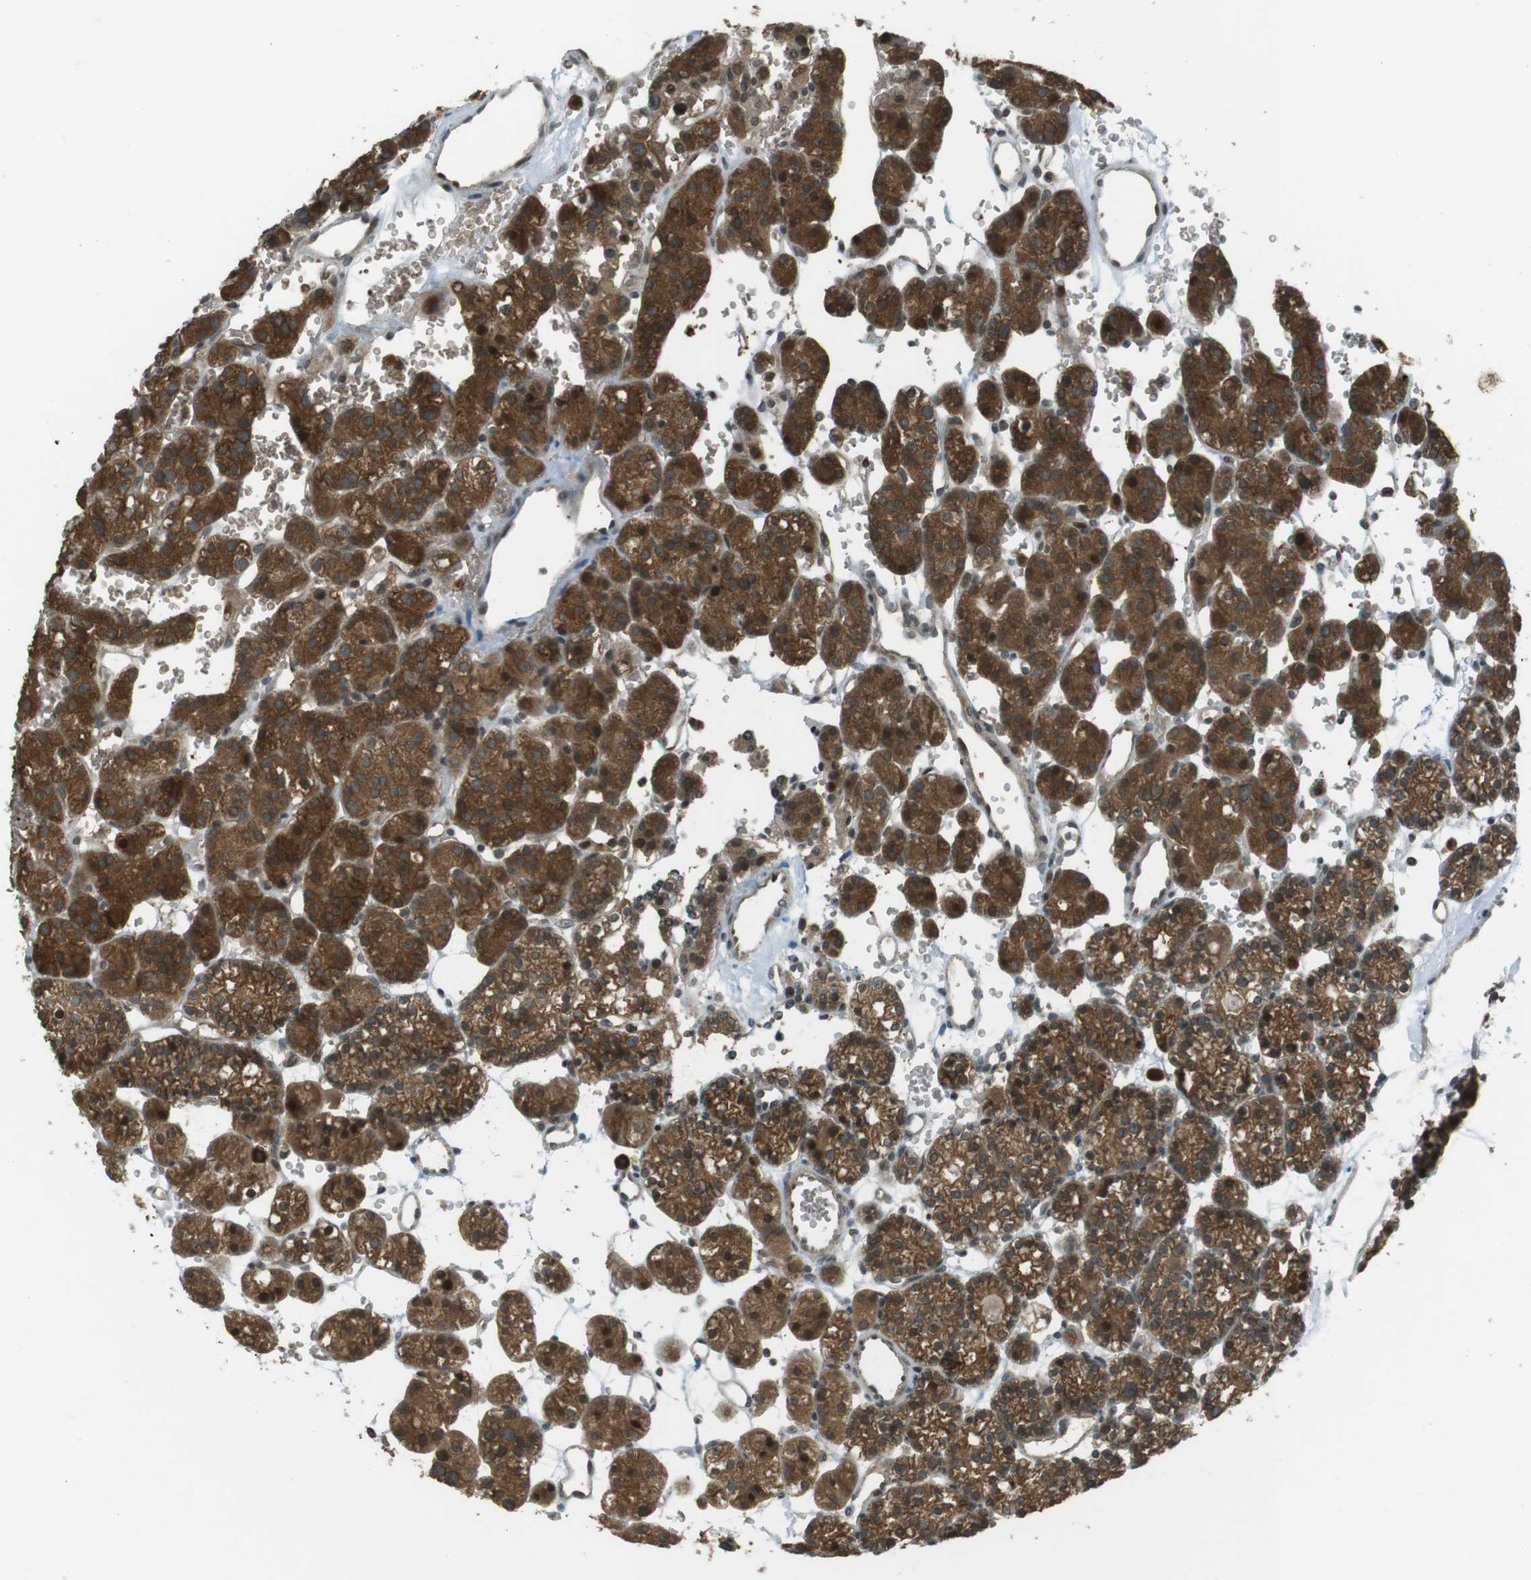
{"staining": {"intensity": "strong", "quantity": ">75%", "location": "cytoplasmic/membranous,nuclear"}, "tissue": "parathyroid gland", "cell_type": "Glandular cells", "image_type": "normal", "snomed": [{"axis": "morphology", "description": "Normal tissue, NOS"}, {"axis": "topography", "description": "Parathyroid gland"}], "caption": "A brown stain shows strong cytoplasmic/membranous,nuclear staining of a protein in glandular cells of unremarkable parathyroid gland.", "gene": "SLITRK5", "patient": {"sex": "female", "age": 64}}